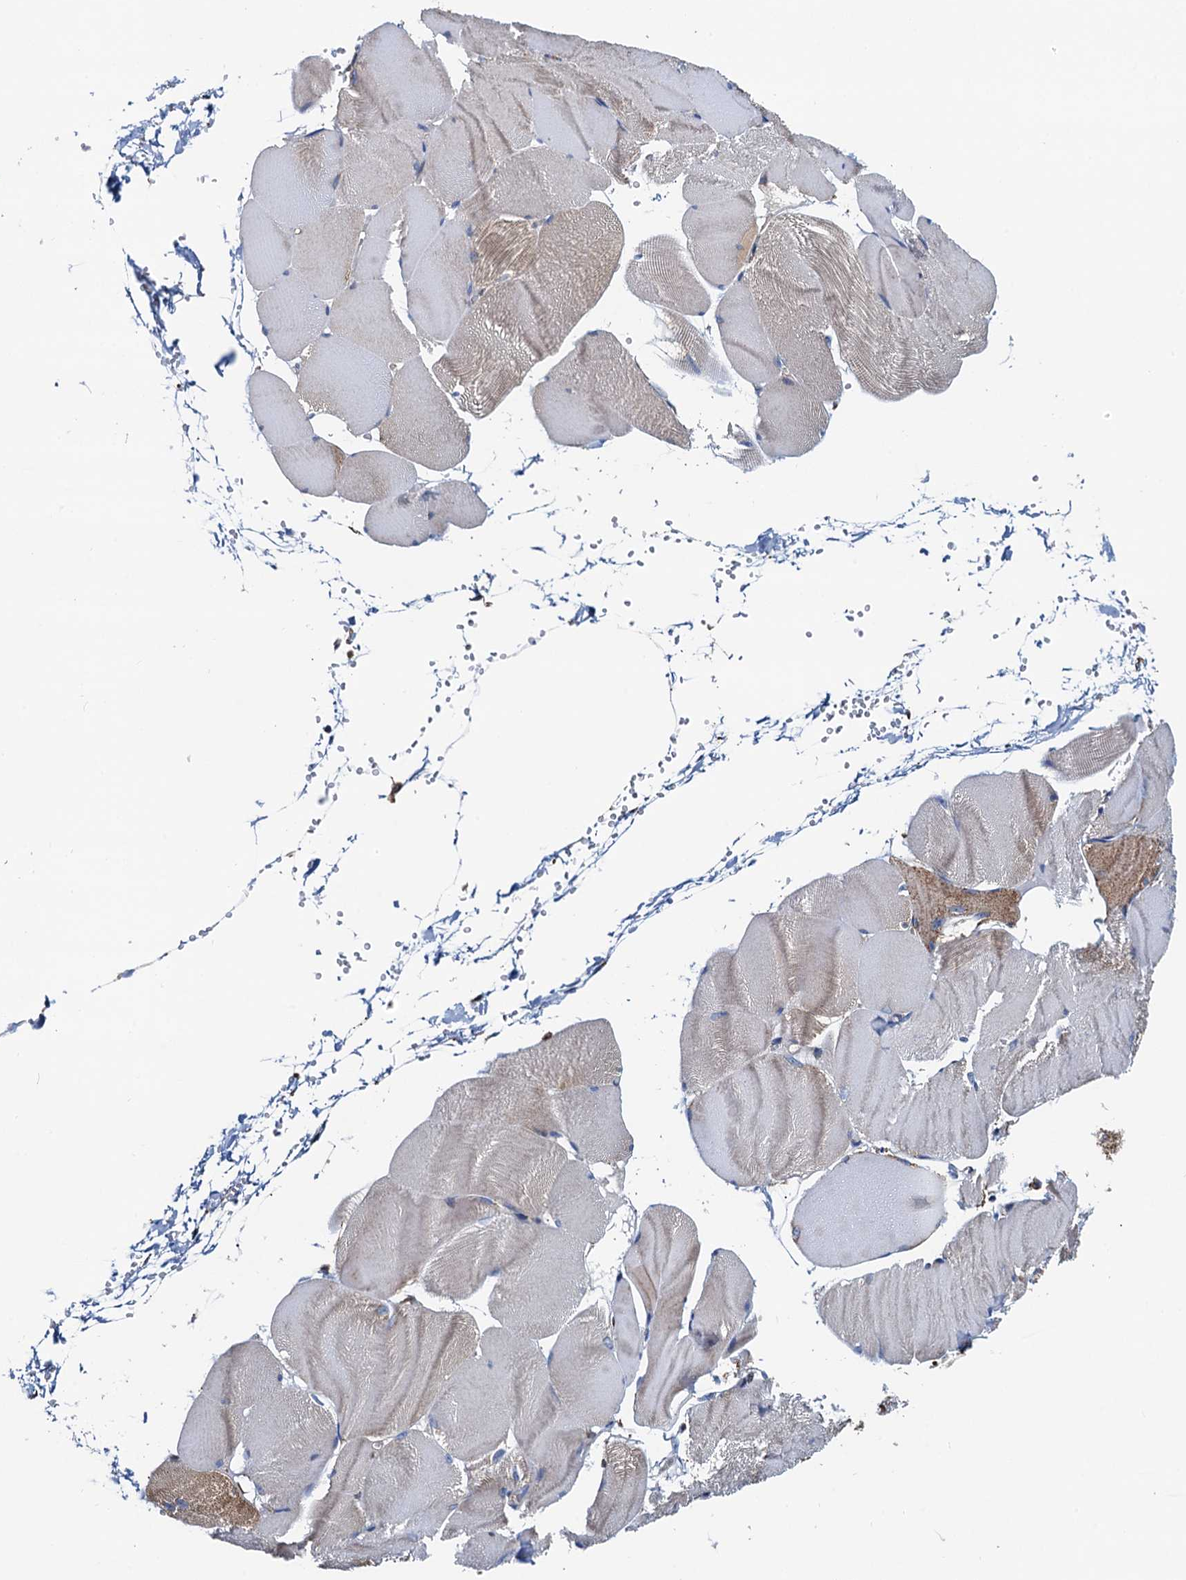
{"staining": {"intensity": "weak", "quantity": "<25%", "location": "cytoplasmic/membranous"}, "tissue": "skeletal muscle", "cell_type": "Myocytes", "image_type": "normal", "snomed": [{"axis": "morphology", "description": "Normal tissue, NOS"}, {"axis": "morphology", "description": "Basal cell carcinoma"}, {"axis": "topography", "description": "Skeletal muscle"}], "caption": "Immunohistochemistry photomicrograph of normal skeletal muscle: skeletal muscle stained with DAB (3,3'-diaminobenzidine) displays no significant protein staining in myocytes.", "gene": "AAGAB", "patient": {"sex": "female", "age": 64}}